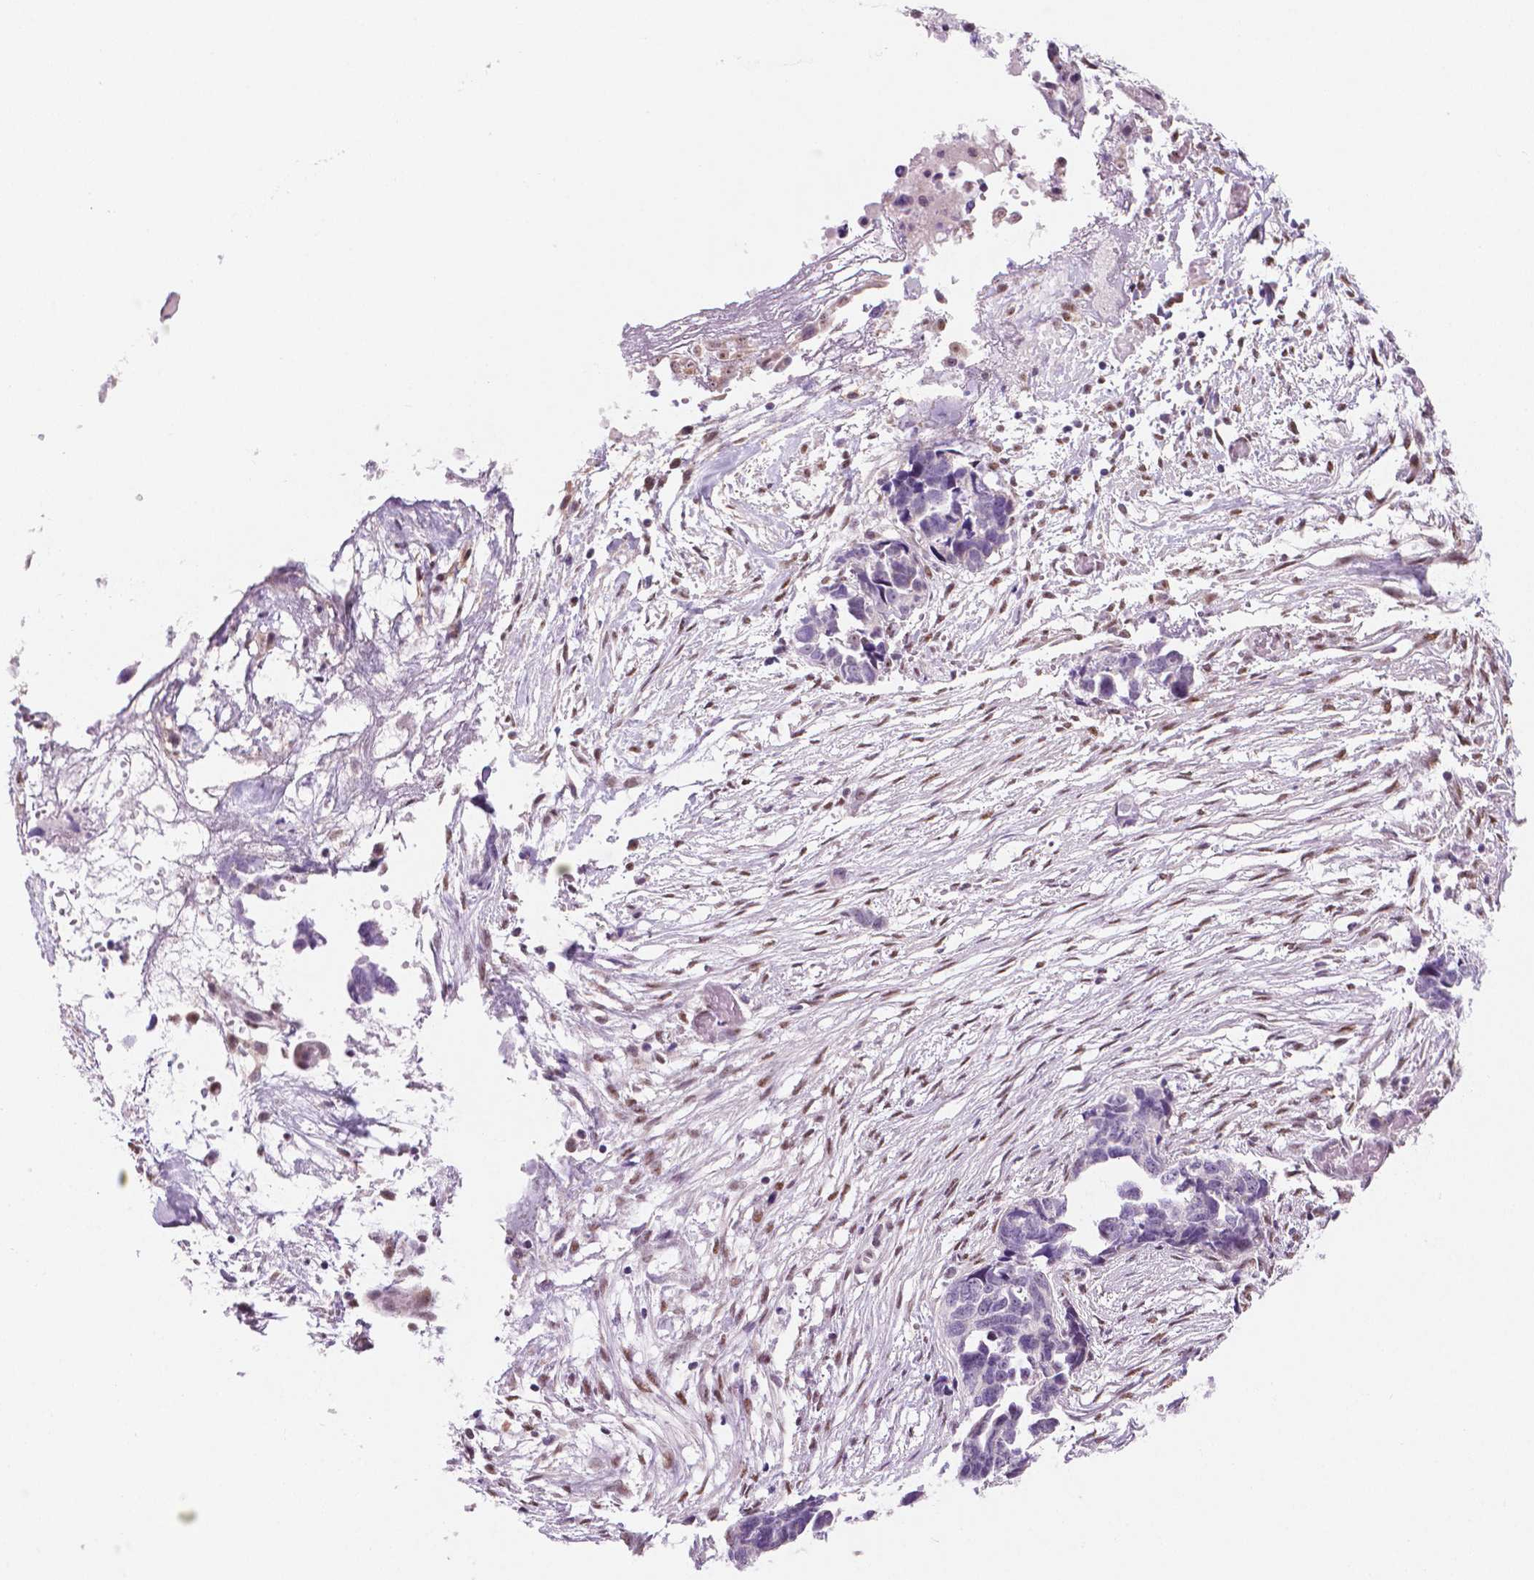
{"staining": {"intensity": "negative", "quantity": "none", "location": "none"}, "tissue": "ovarian cancer", "cell_type": "Tumor cells", "image_type": "cancer", "snomed": [{"axis": "morphology", "description": "Cystadenocarcinoma, serous, NOS"}, {"axis": "topography", "description": "Ovary"}], "caption": "High power microscopy photomicrograph of an immunohistochemistry (IHC) photomicrograph of serous cystadenocarcinoma (ovarian), revealing no significant expression in tumor cells.", "gene": "C18orf21", "patient": {"sex": "female", "age": 69}}